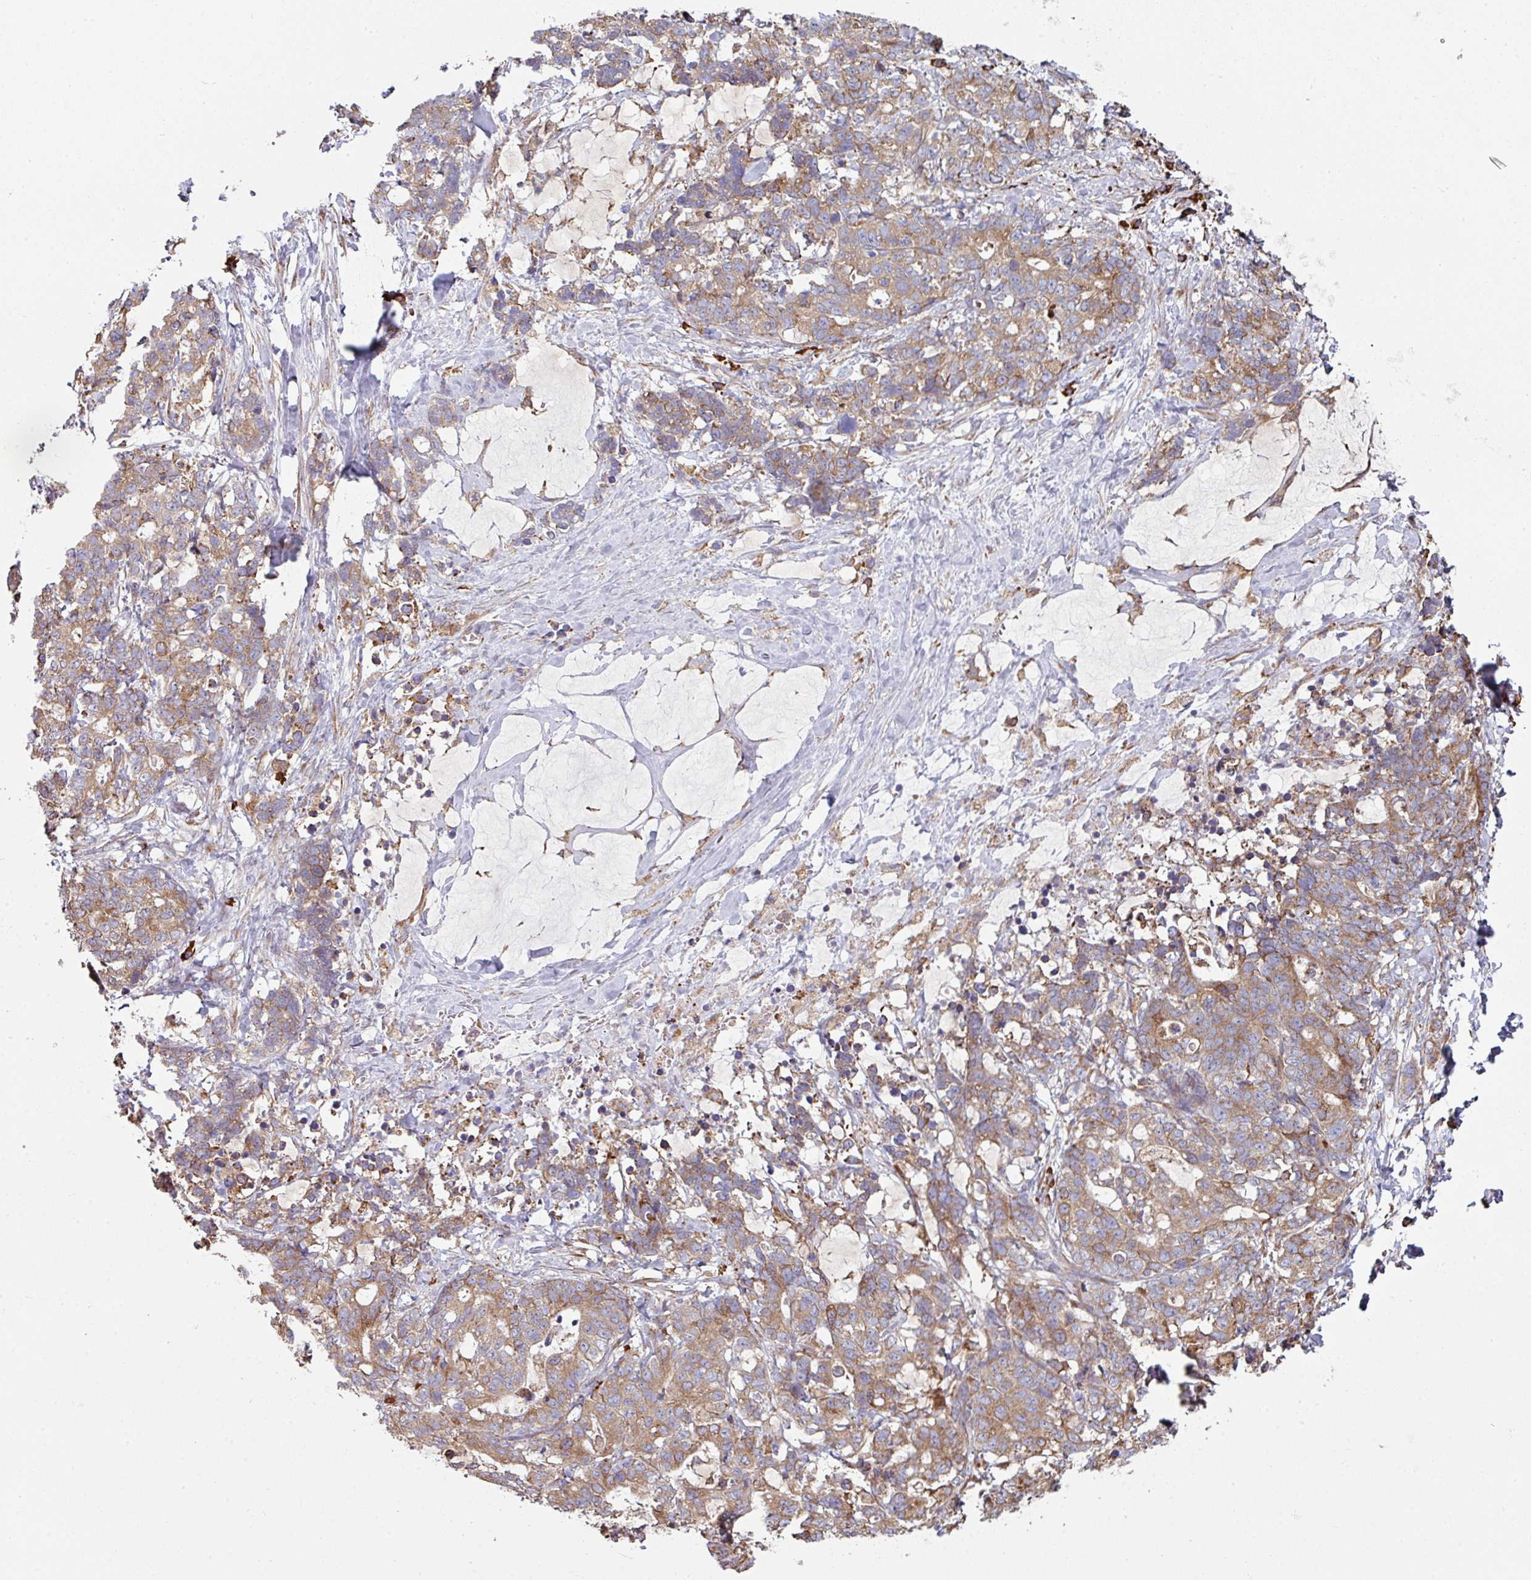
{"staining": {"intensity": "moderate", "quantity": ">75%", "location": "cytoplasmic/membranous"}, "tissue": "stomach cancer", "cell_type": "Tumor cells", "image_type": "cancer", "snomed": [{"axis": "morphology", "description": "Normal tissue, NOS"}, {"axis": "morphology", "description": "Adenocarcinoma, NOS"}, {"axis": "topography", "description": "Stomach"}], "caption": "IHC of adenocarcinoma (stomach) demonstrates medium levels of moderate cytoplasmic/membranous expression in approximately >75% of tumor cells.", "gene": "FAT4", "patient": {"sex": "female", "age": 64}}